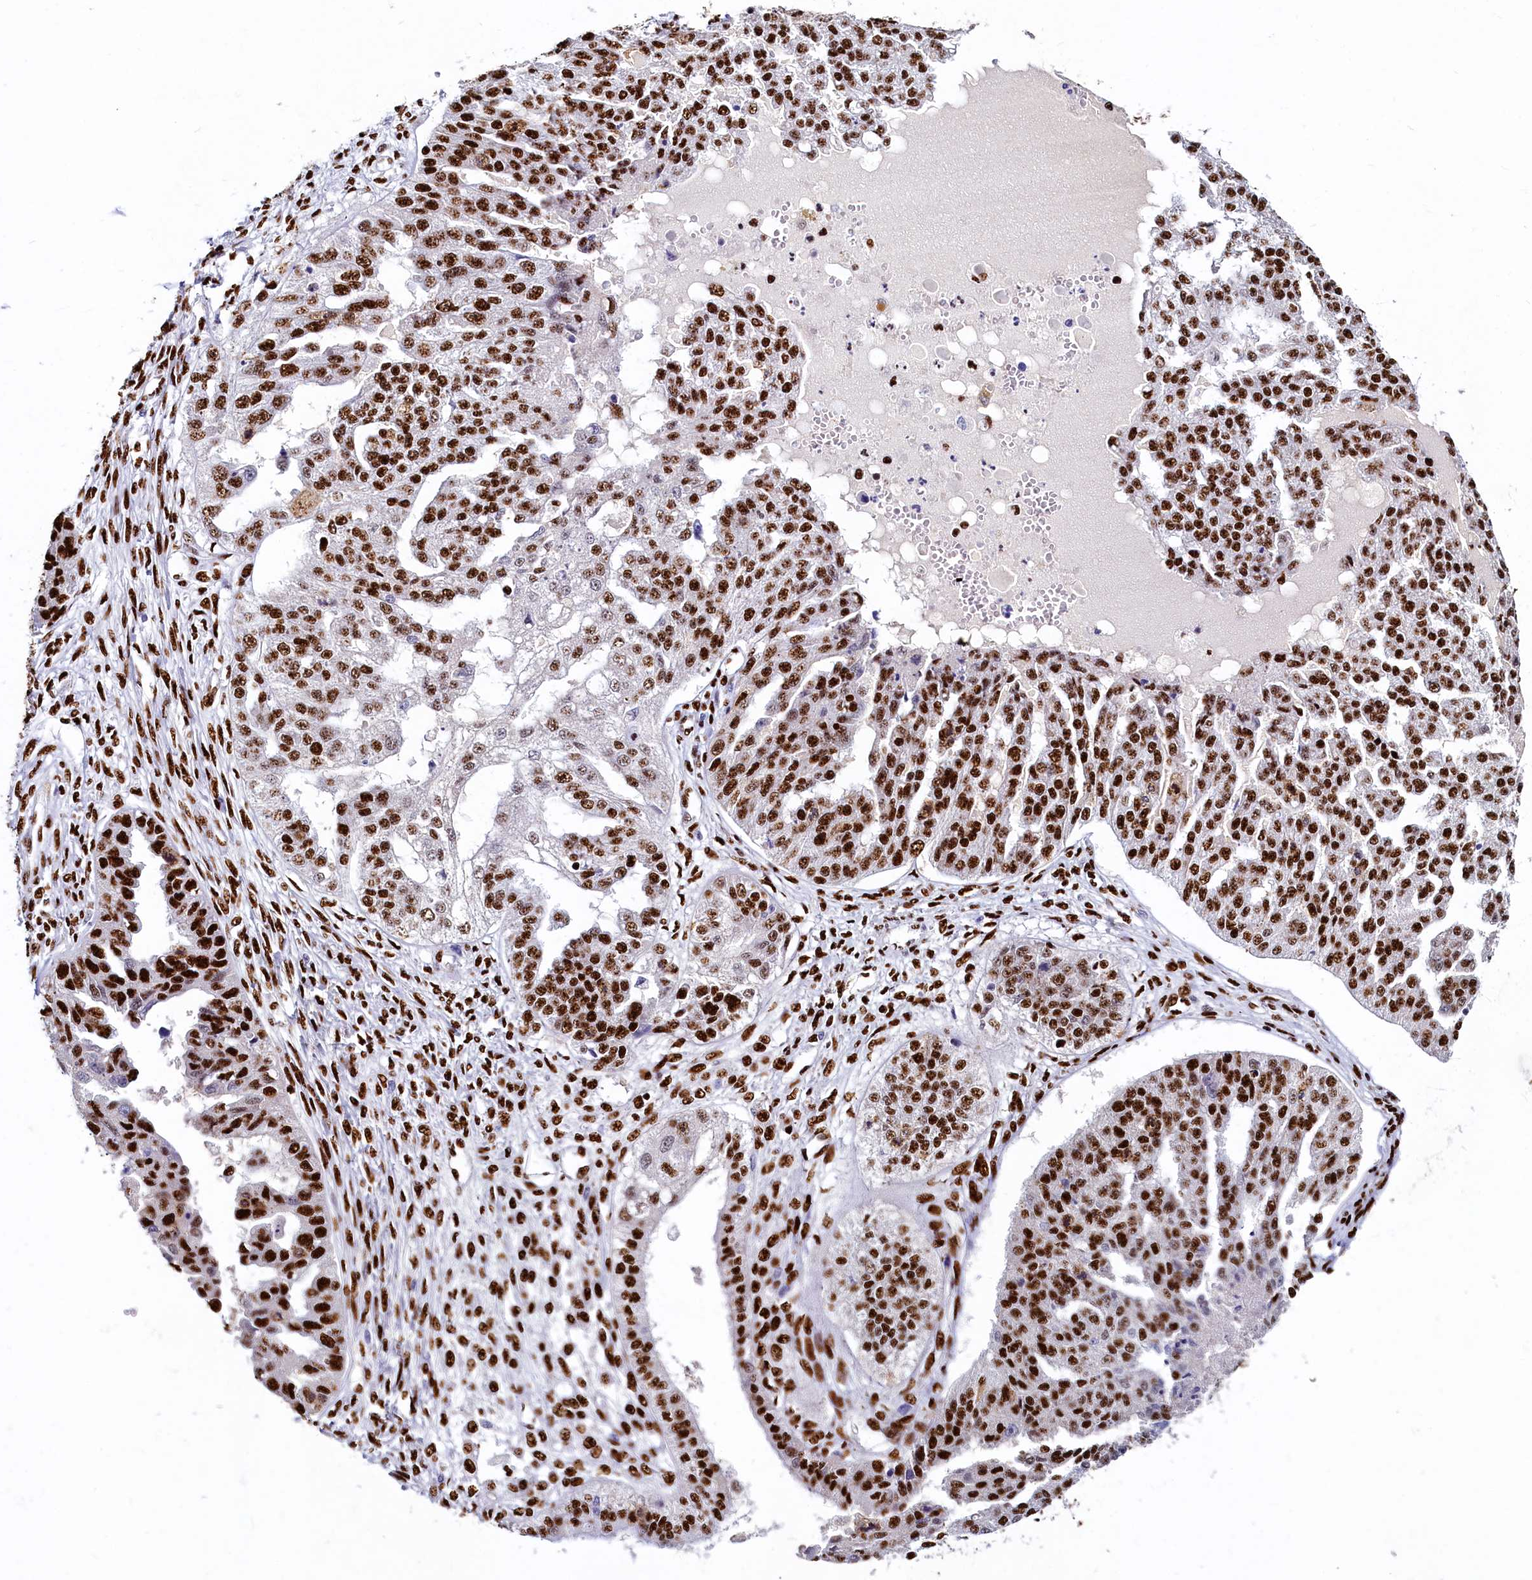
{"staining": {"intensity": "strong", "quantity": ">75%", "location": "nuclear"}, "tissue": "ovarian cancer", "cell_type": "Tumor cells", "image_type": "cancer", "snomed": [{"axis": "morphology", "description": "Cystadenocarcinoma, serous, NOS"}, {"axis": "topography", "description": "Ovary"}], "caption": "A photomicrograph of human ovarian serous cystadenocarcinoma stained for a protein reveals strong nuclear brown staining in tumor cells. (DAB (3,3'-diaminobenzidine) IHC with brightfield microscopy, high magnification).", "gene": "SRRM2", "patient": {"sex": "female", "age": 58}}